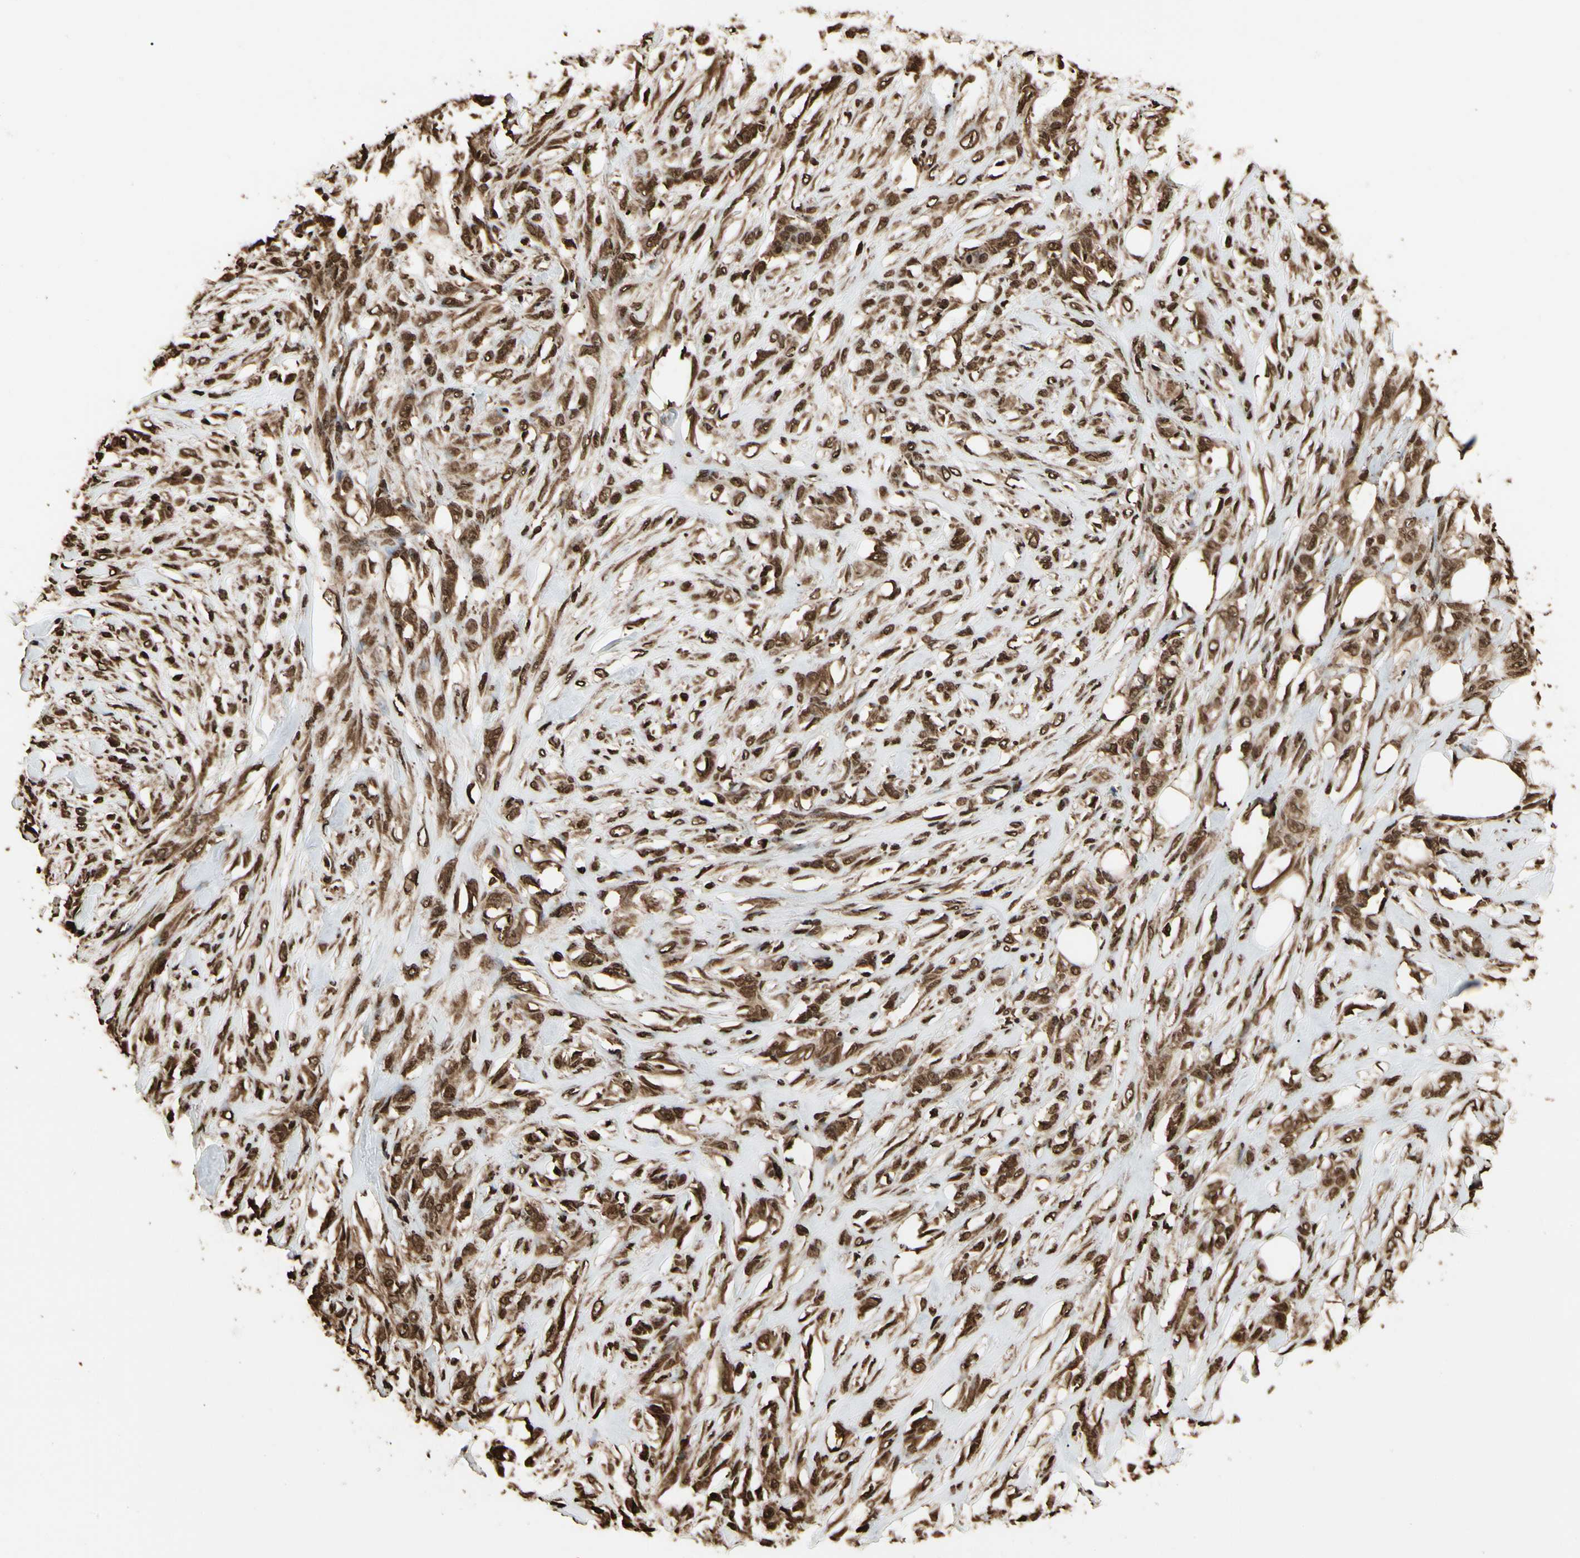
{"staining": {"intensity": "strong", "quantity": ">75%", "location": "cytoplasmic/membranous,nuclear"}, "tissue": "skin cancer", "cell_type": "Tumor cells", "image_type": "cancer", "snomed": [{"axis": "morphology", "description": "Squamous cell carcinoma, NOS"}, {"axis": "topography", "description": "Skin"}], "caption": "Tumor cells show high levels of strong cytoplasmic/membranous and nuclear expression in approximately >75% of cells in skin cancer (squamous cell carcinoma).", "gene": "HNRNPK", "patient": {"sex": "female", "age": 59}}